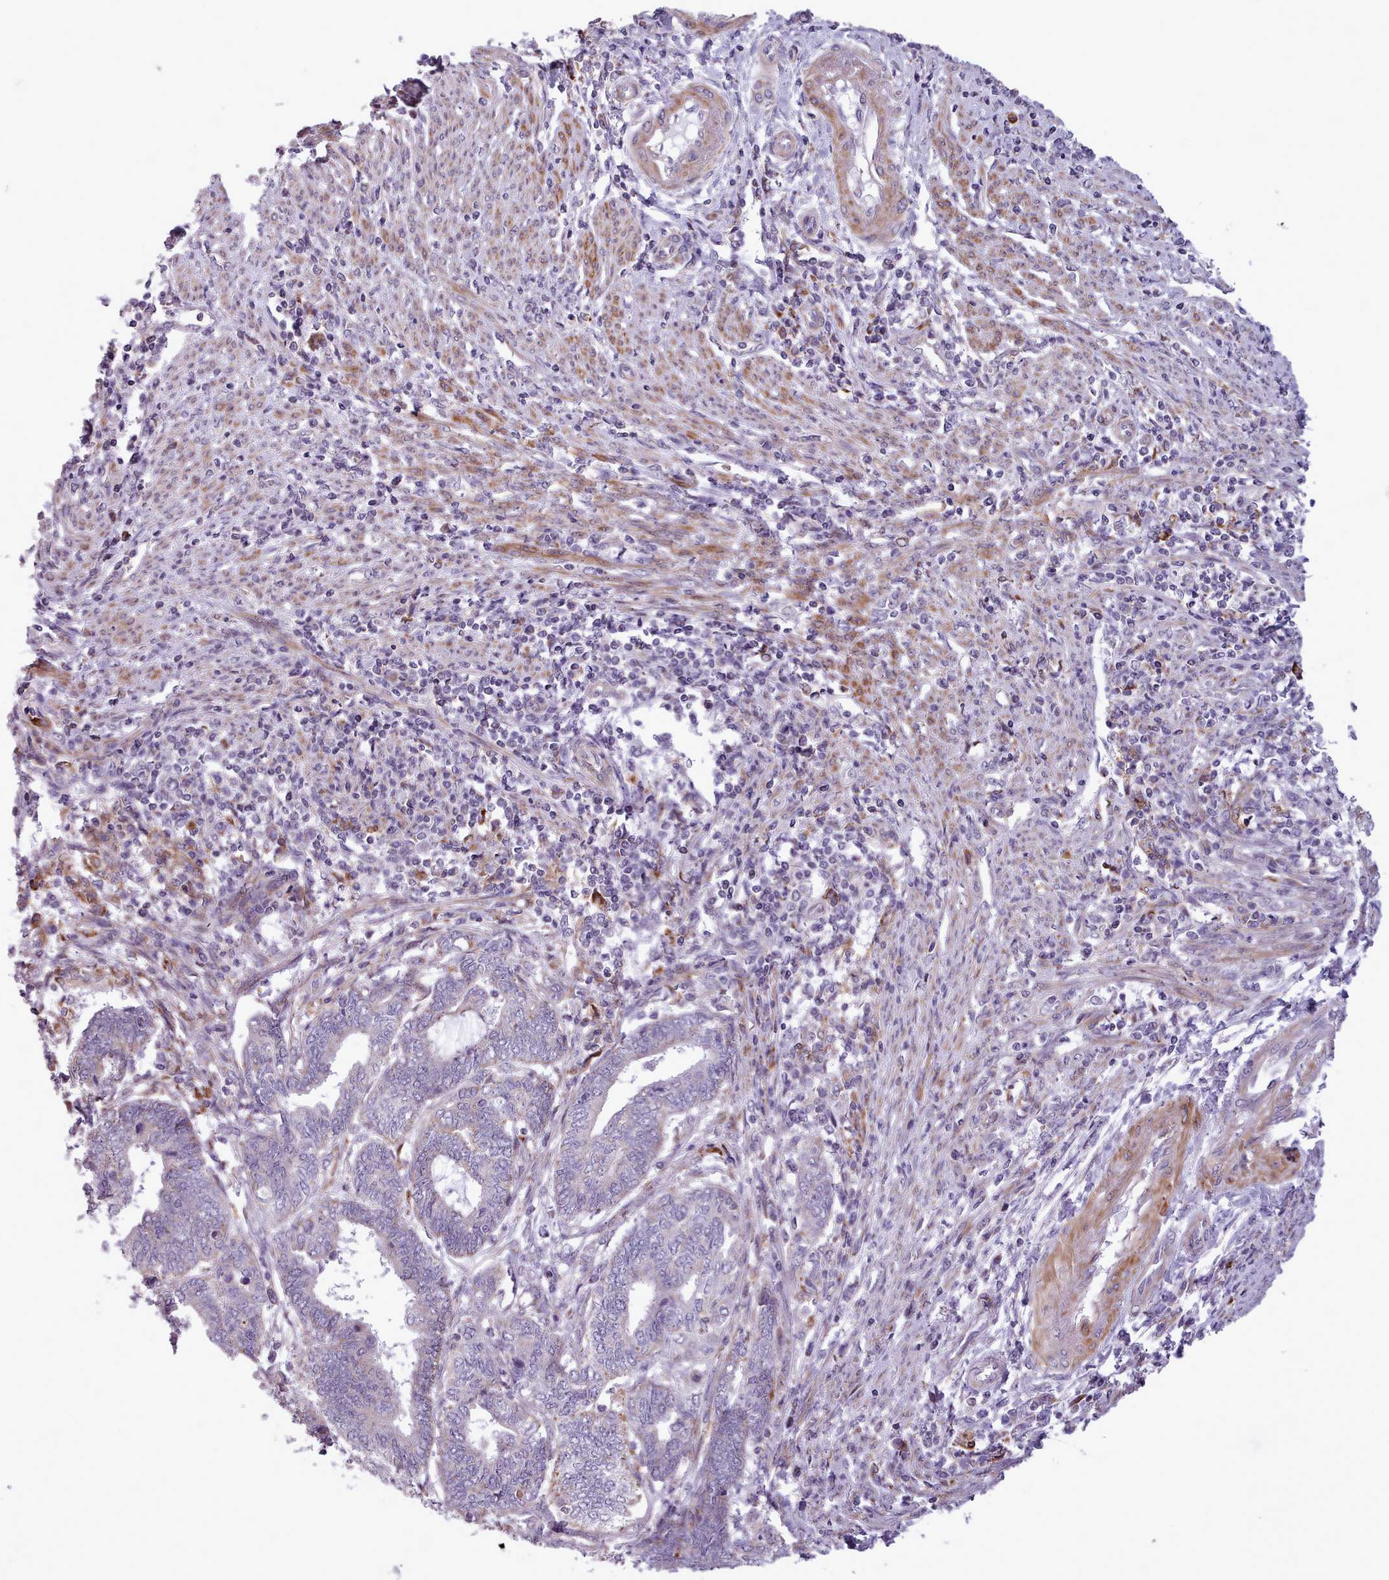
{"staining": {"intensity": "moderate", "quantity": "<25%", "location": "cytoplasmic/membranous"}, "tissue": "endometrial cancer", "cell_type": "Tumor cells", "image_type": "cancer", "snomed": [{"axis": "morphology", "description": "Adenocarcinoma, NOS"}, {"axis": "topography", "description": "Uterus"}, {"axis": "topography", "description": "Endometrium"}], "caption": "Brown immunohistochemical staining in human endometrial adenocarcinoma shows moderate cytoplasmic/membranous staining in about <25% of tumor cells.", "gene": "AVL9", "patient": {"sex": "female", "age": 70}}